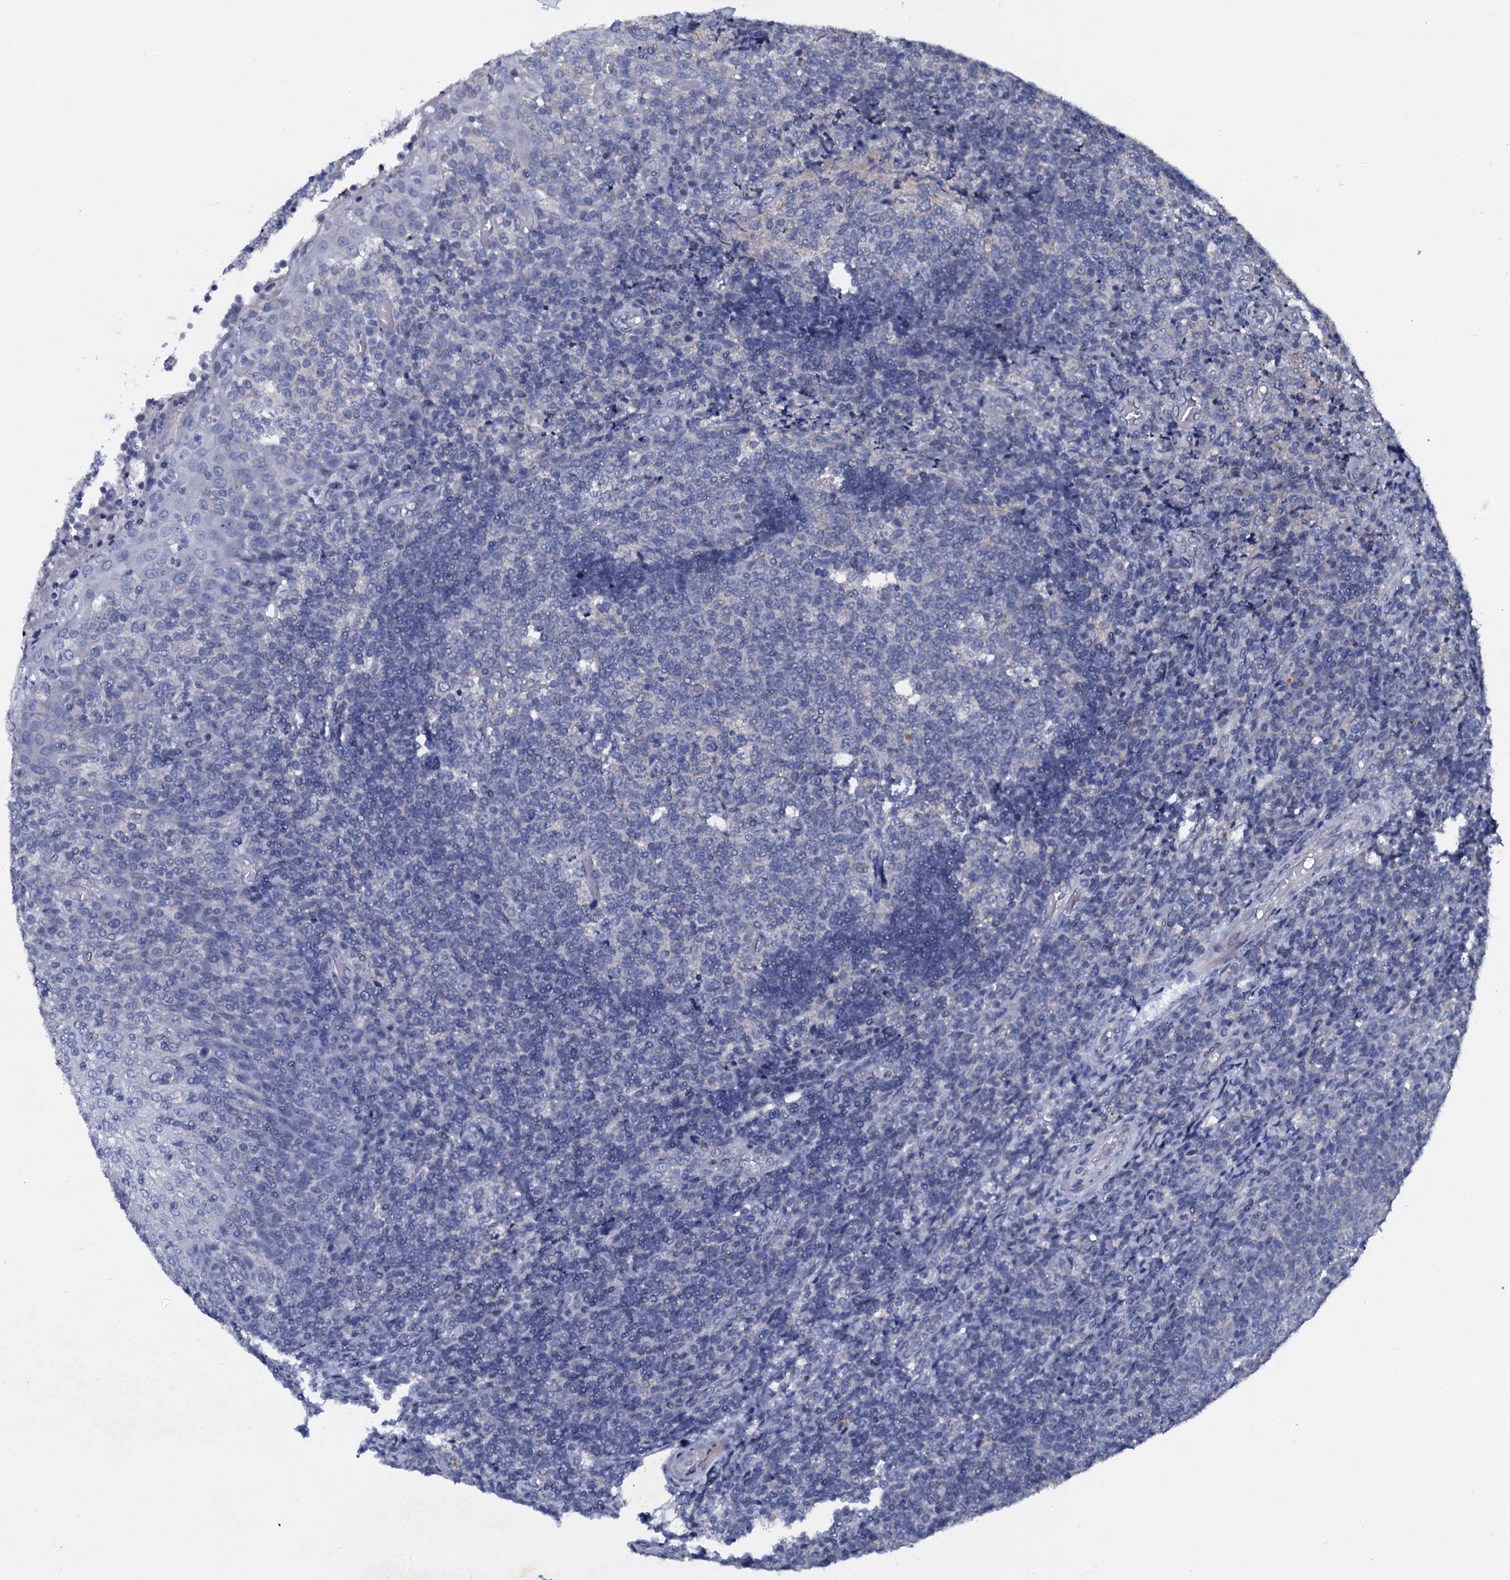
{"staining": {"intensity": "negative", "quantity": "none", "location": "none"}, "tissue": "tonsil", "cell_type": "Germinal center cells", "image_type": "normal", "snomed": [{"axis": "morphology", "description": "Normal tissue, NOS"}, {"axis": "topography", "description": "Tonsil"}], "caption": "Photomicrograph shows no significant protein staining in germinal center cells of benign tonsil.", "gene": "SLC37A4", "patient": {"sex": "female", "age": 19}}